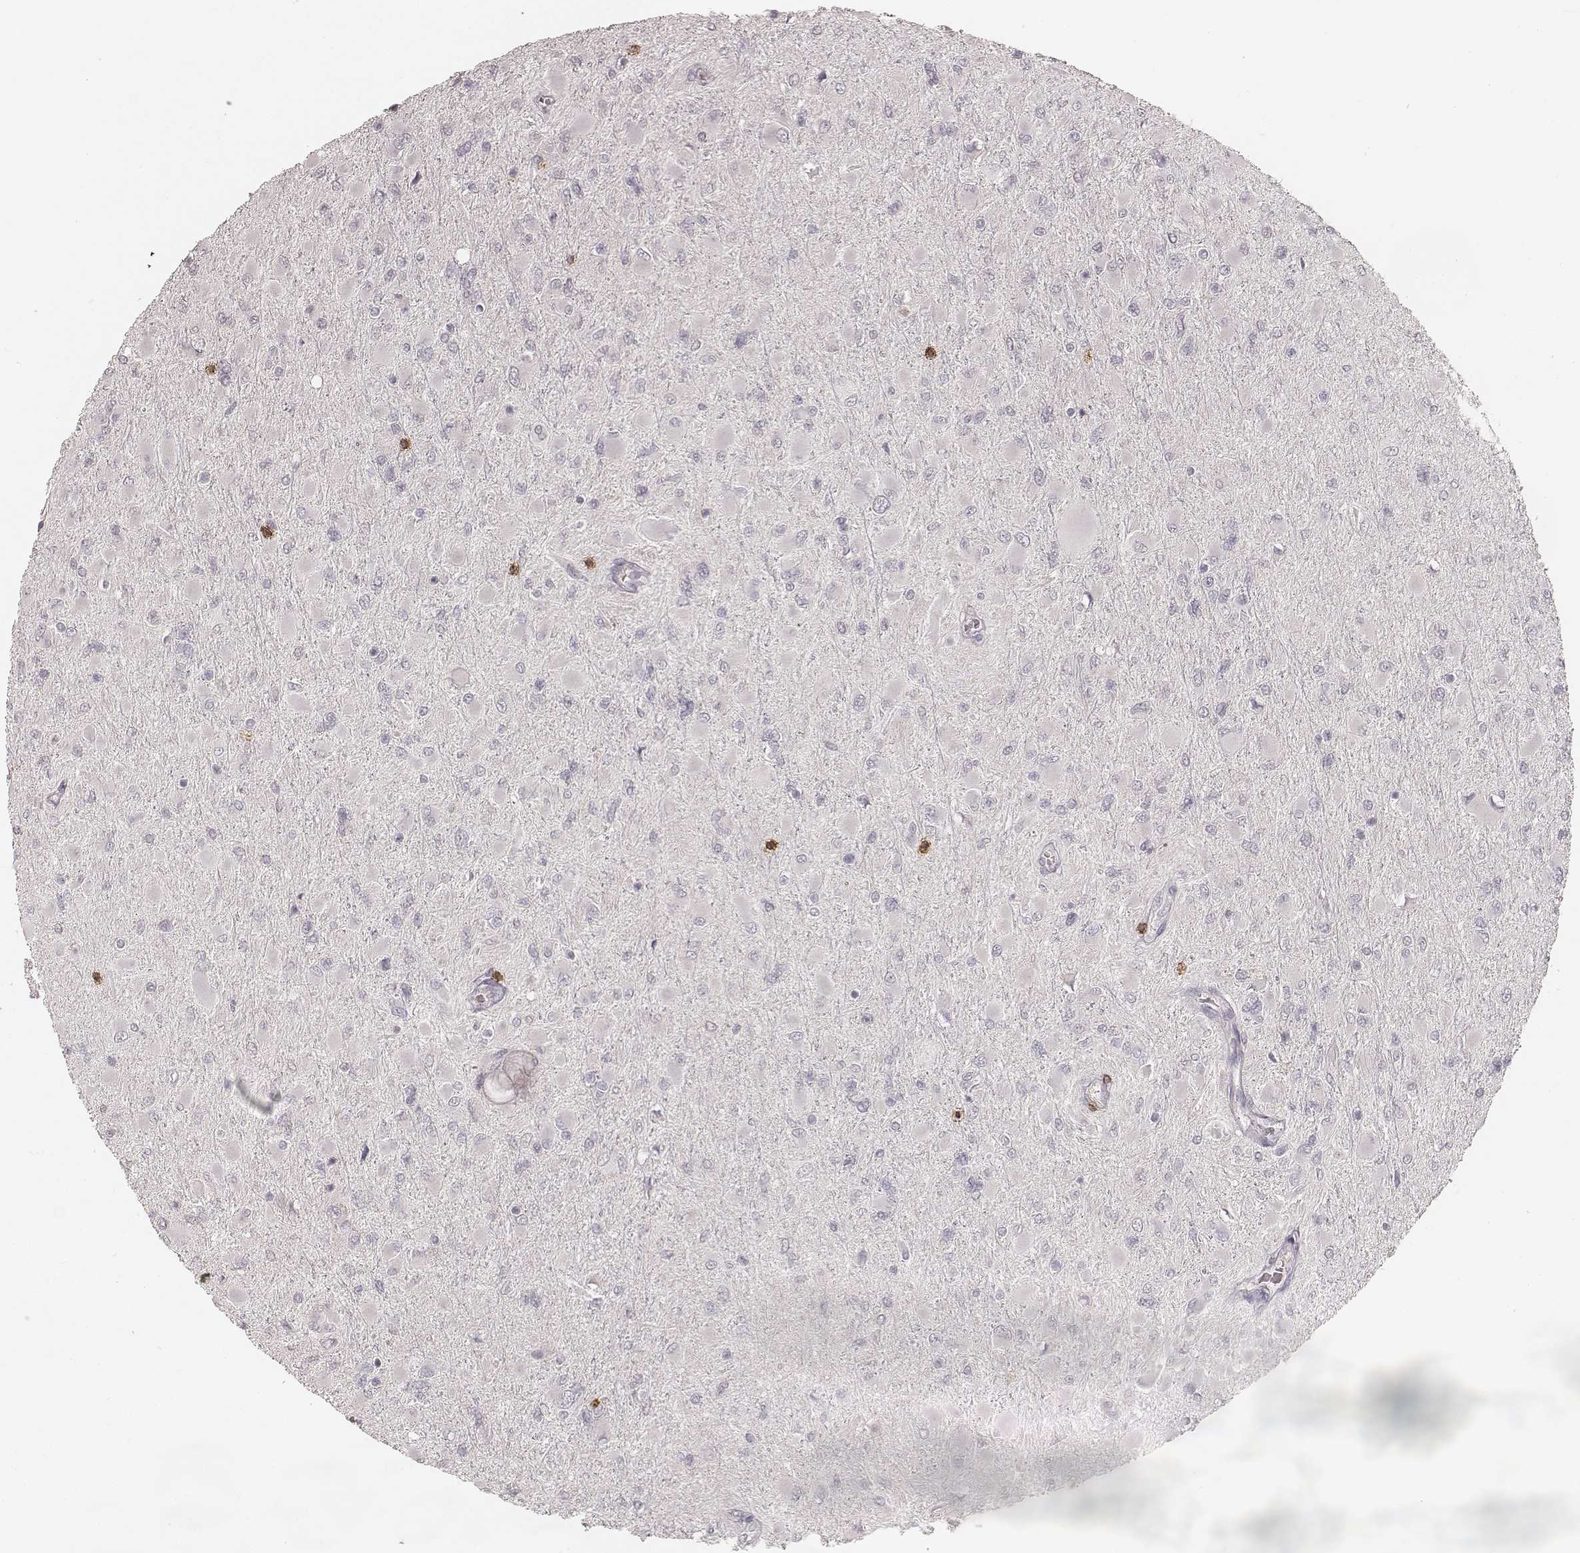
{"staining": {"intensity": "negative", "quantity": "none", "location": "none"}, "tissue": "glioma", "cell_type": "Tumor cells", "image_type": "cancer", "snomed": [{"axis": "morphology", "description": "Glioma, malignant, High grade"}, {"axis": "topography", "description": "Cerebral cortex"}], "caption": "A micrograph of malignant high-grade glioma stained for a protein exhibits no brown staining in tumor cells.", "gene": "CD8A", "patient": {"sex": "female", "age": 36}}